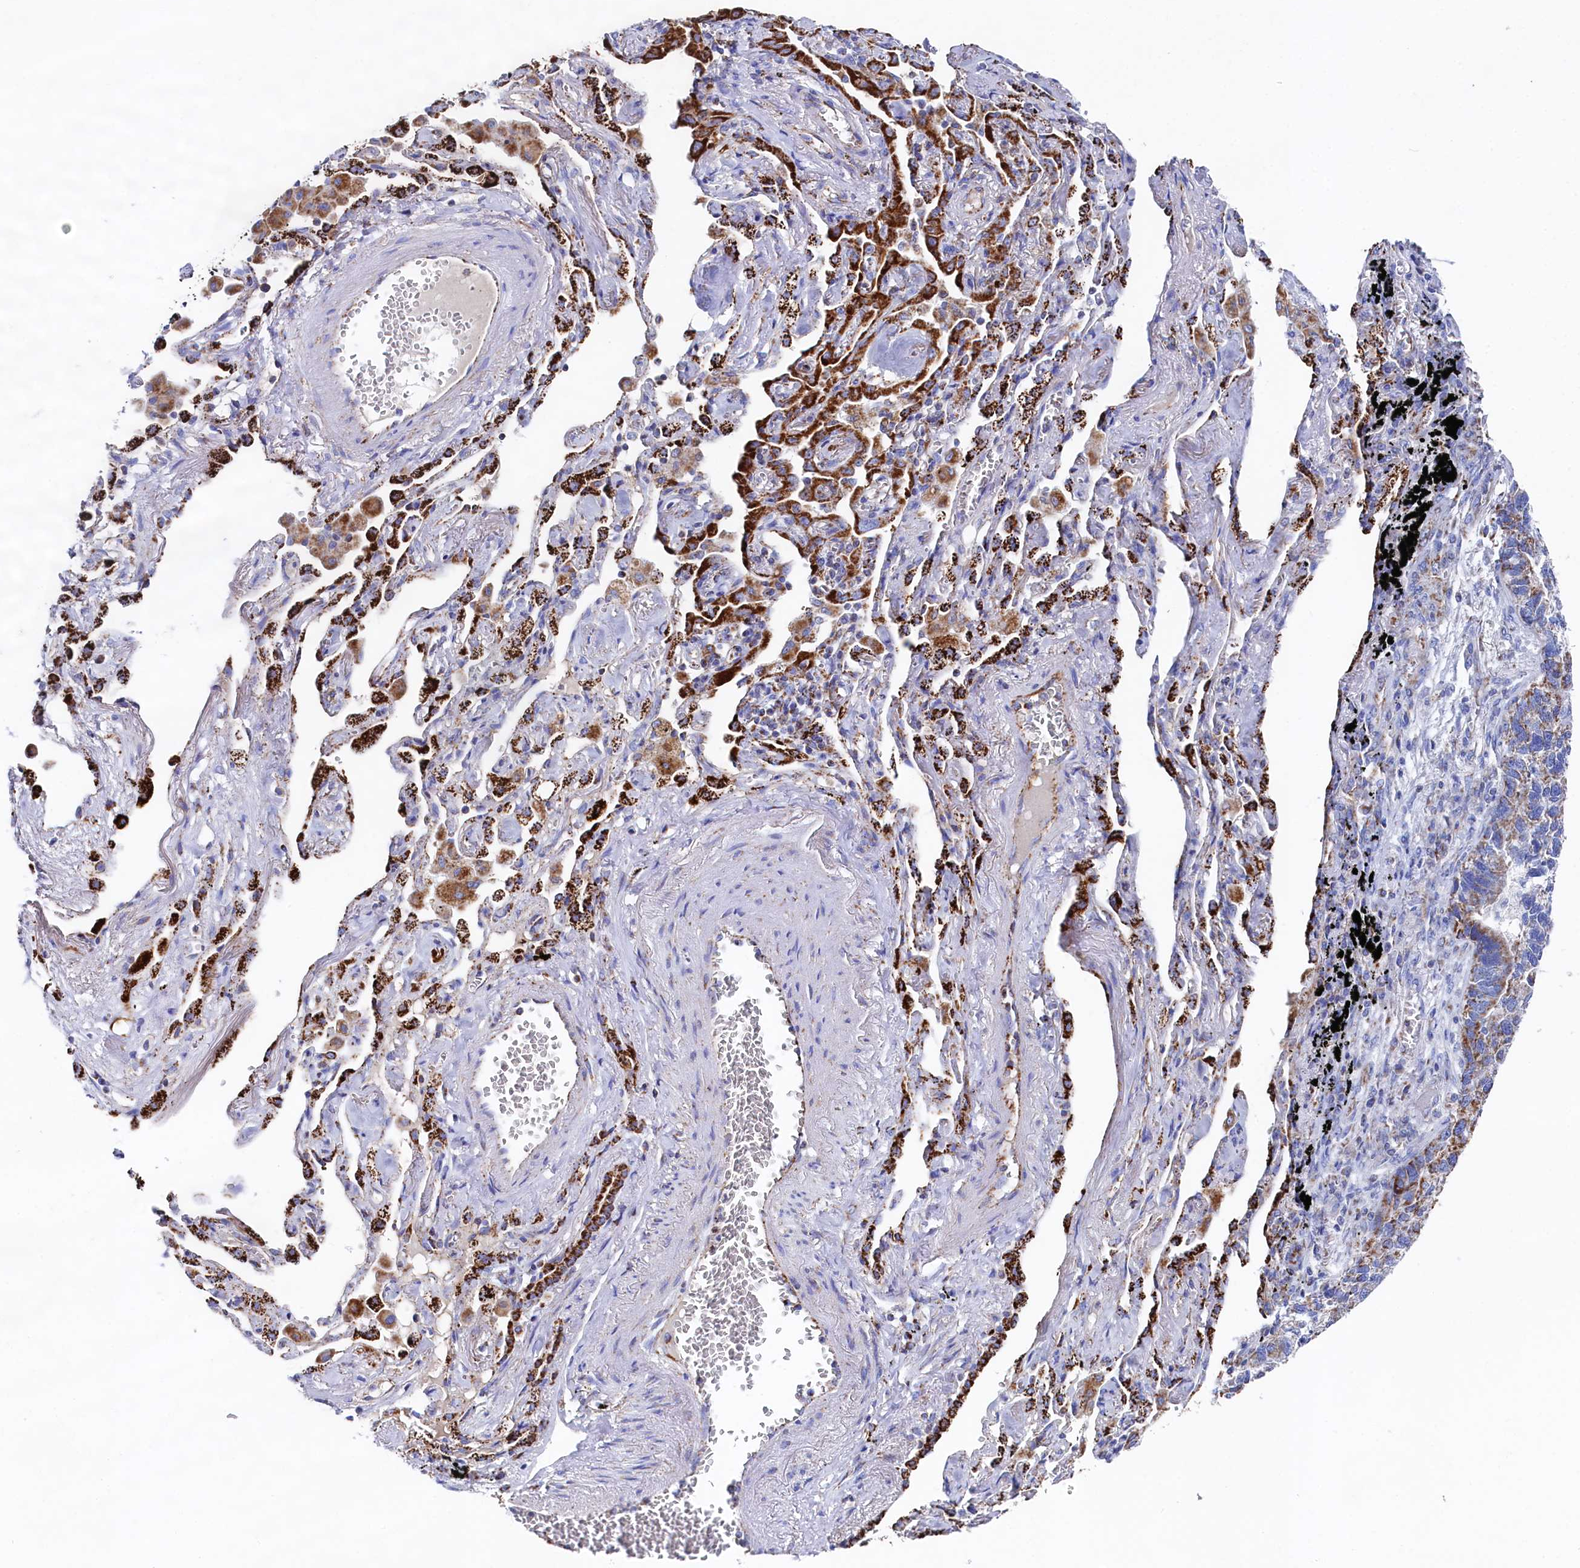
{"staining": {"intensity": "strong", "quantity": ">75%", "location": "cytoplasmic/membranous"}, "tissue": "lung cancer", "cell_type": "Tumor cells", "image_type": "cancer", "snomed": [{"axis": "morphology", "description": "Adenocarcinoma, NOS"}, {"axis": "topography", "description": "Lung"}], "caption": "Immunohistochemistry (IHC) image of neoplastic tissue: human lung adenocarcinoma stained using IHC demonstrates high levels of strong protein expression localized specifically in the cytoplasmic/membranous of tumor cells, appearing as a cytoplasmic/membranous brown color.", "gene": "MMAB", "patient": {"sex": "male", "age": 67}}